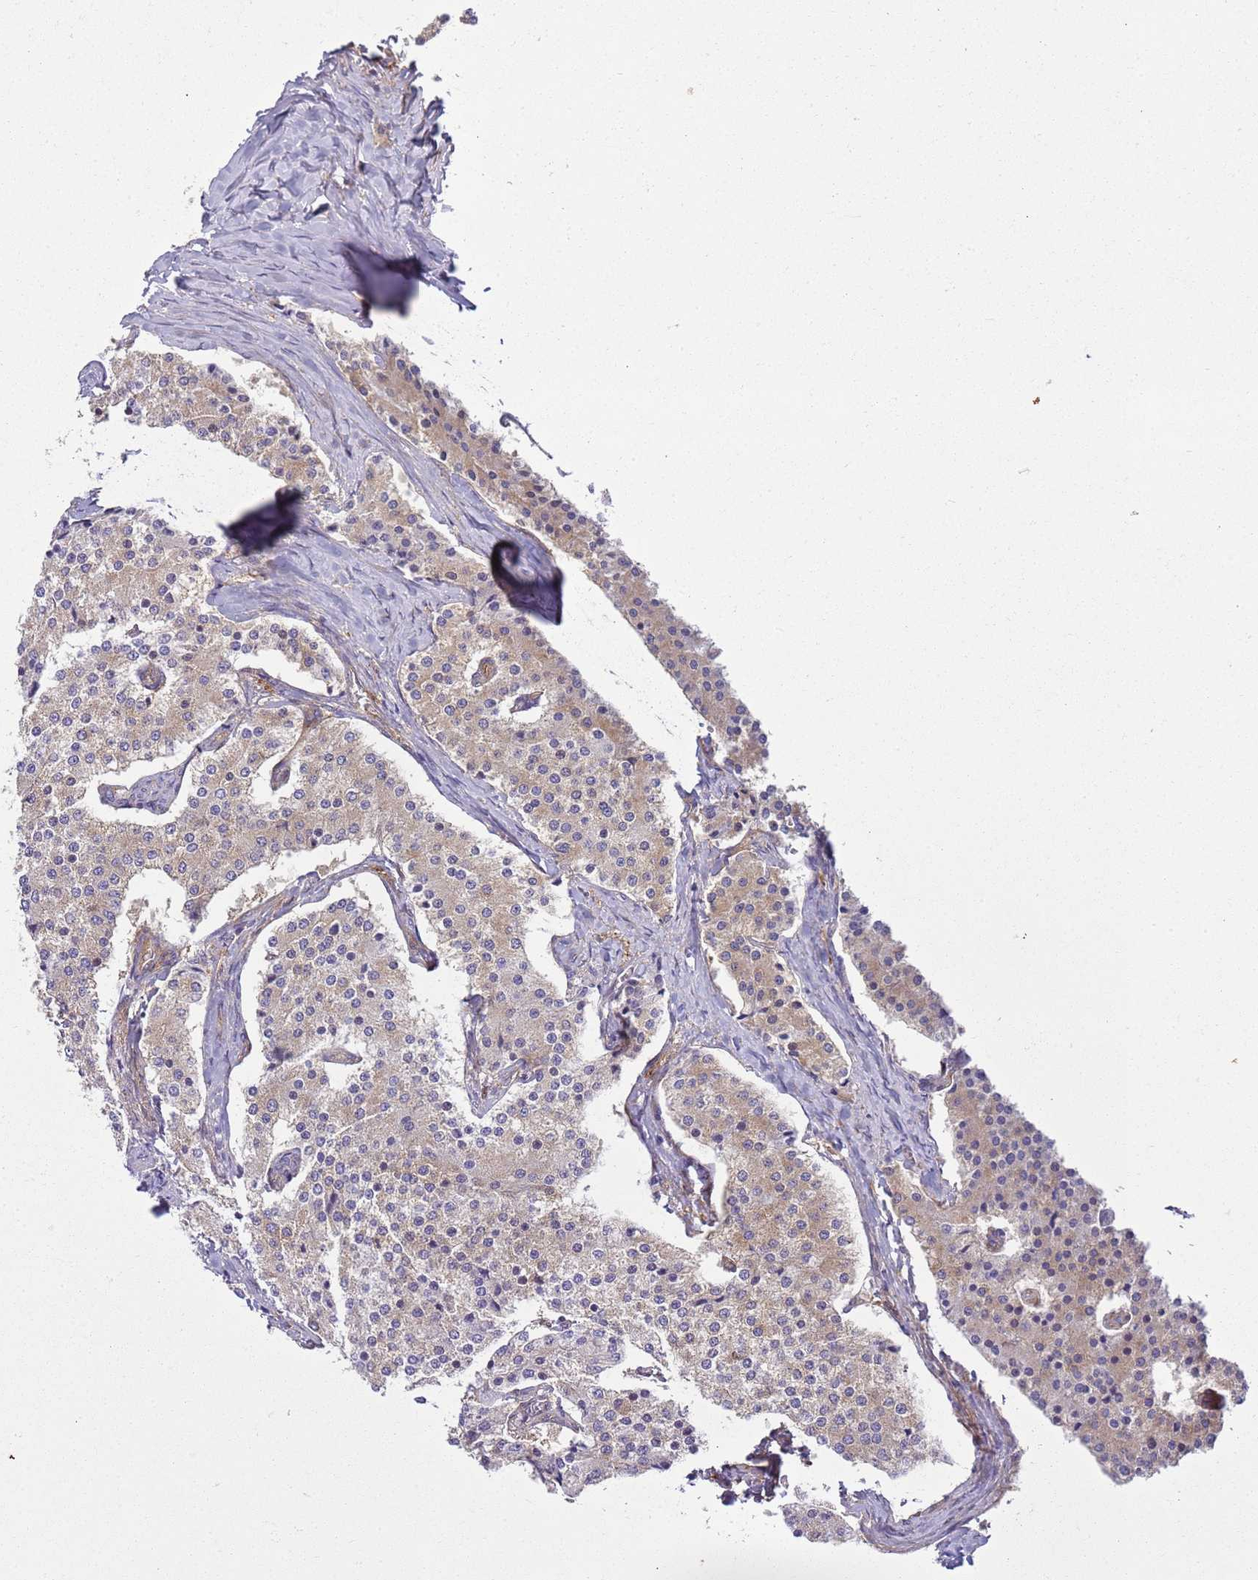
{"staining": {"intensity": "weak", "quantity": ">75%", "location": "cytoplasmic/membranous"}, "tissue": "carcinoid", "cell_type": "Tumor cells", "image_type": "cancer", "snomed": [{"axis": "morphology", "description": "Carcinoid, malignant, NOS"}, {"axis": "topography", "description": "Colon"}], "caption": "Immunohistochemical staining of human carcinoid (malignant) reveals weak cytoplasmic/membranous protein positivity in about >75% of tumor cells.", "gene": "SNX21", "patient": {"sex": "female", "age": 52}}